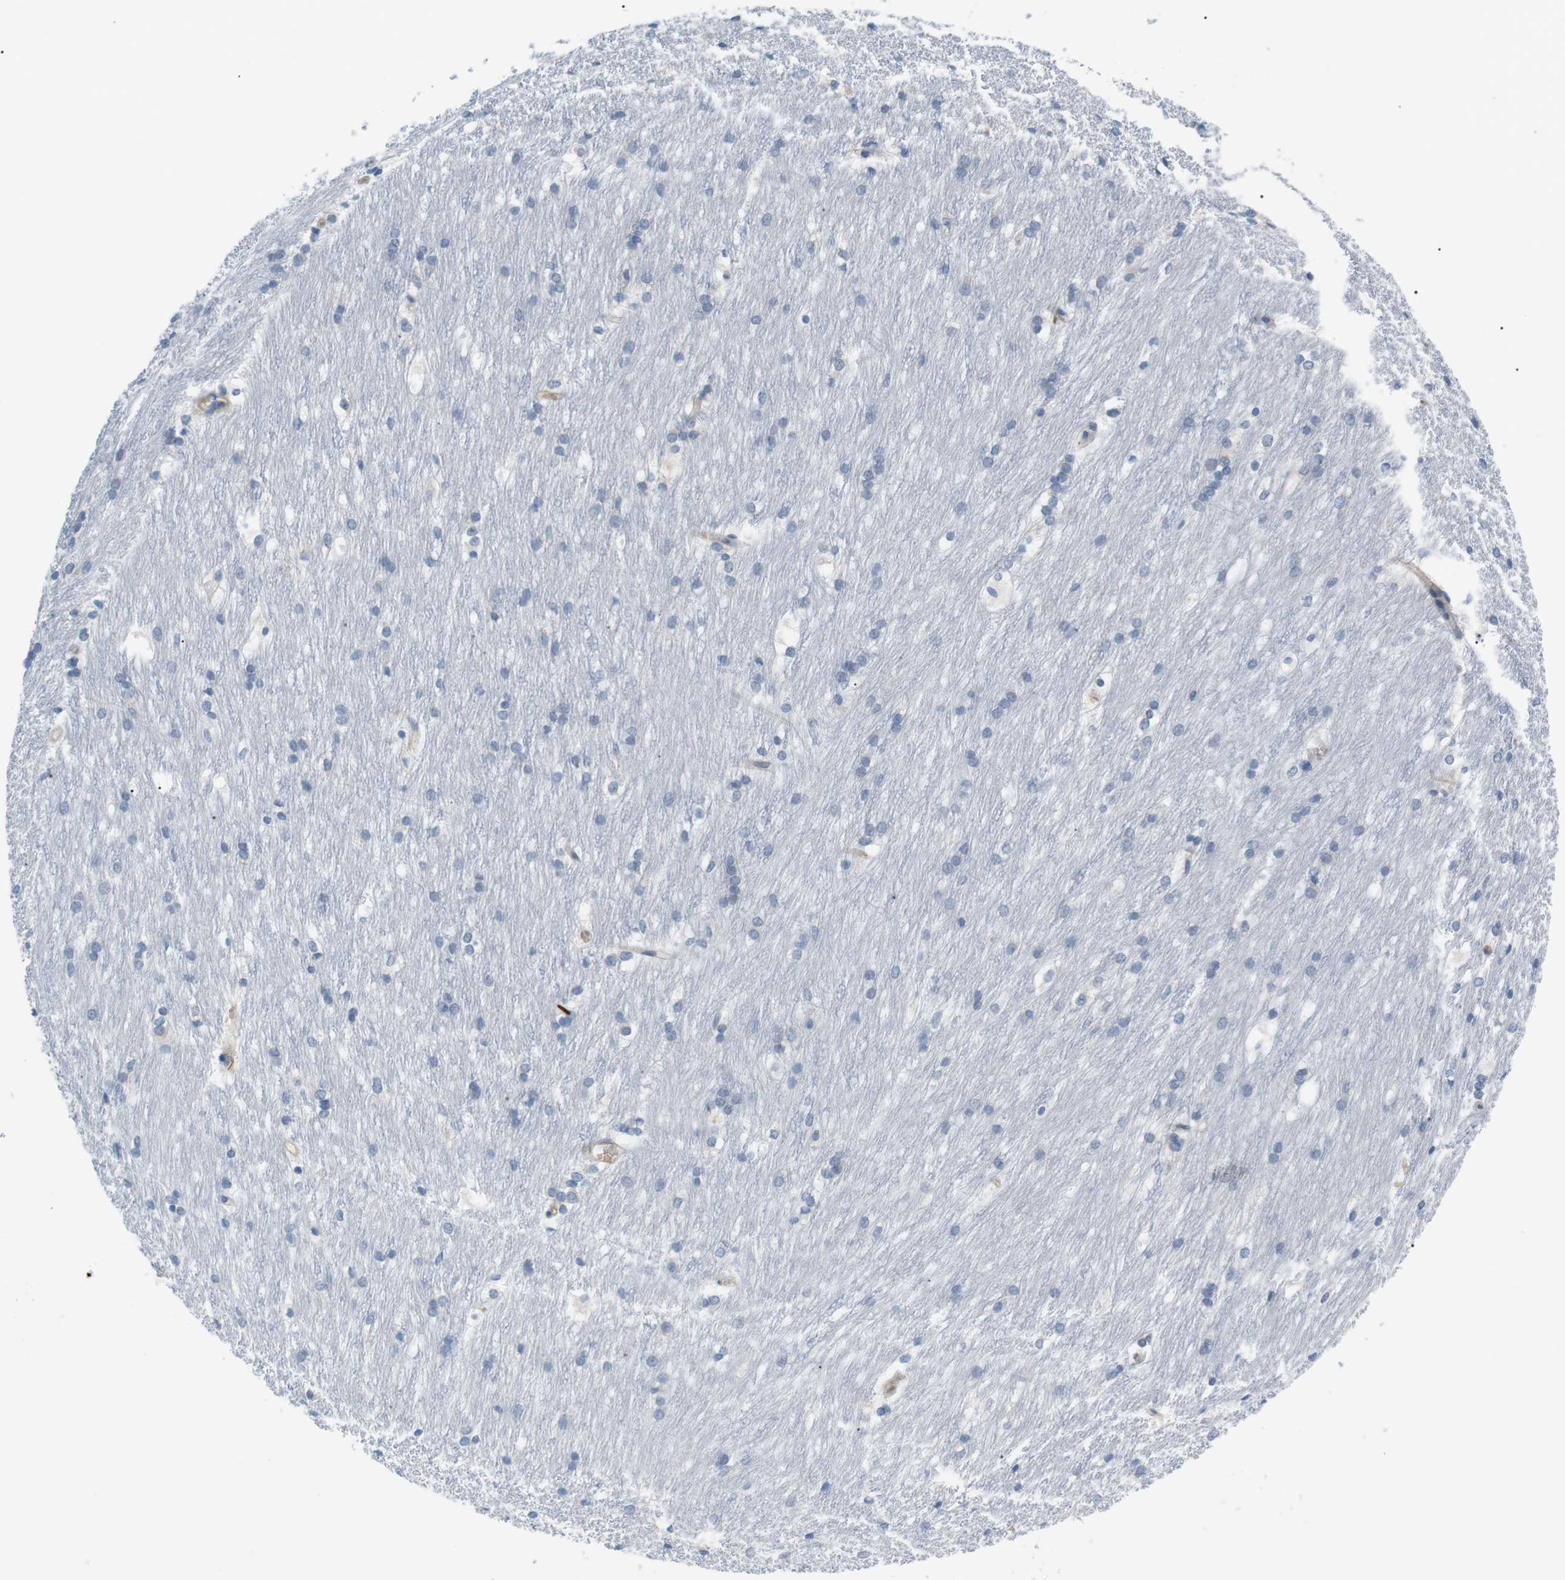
{"staining": {"intensity": "negative", "quantity": "none", "location": "none"}, "tissue": "caudate", "cell_type": "Glial cells", "image_type": "normal", "snomed": [{"axis": "morphology", "description": "Normal tissue, NOS"}, {"axis": "topography", "description": "Lateral ventricle wall"}], "caption": "Immunohistochemistry (IHC) of unremarkable caudate shows no positivity in glial cells.", "gene": "ADCY10", "patient": {"sex": "female", "age": 19}}